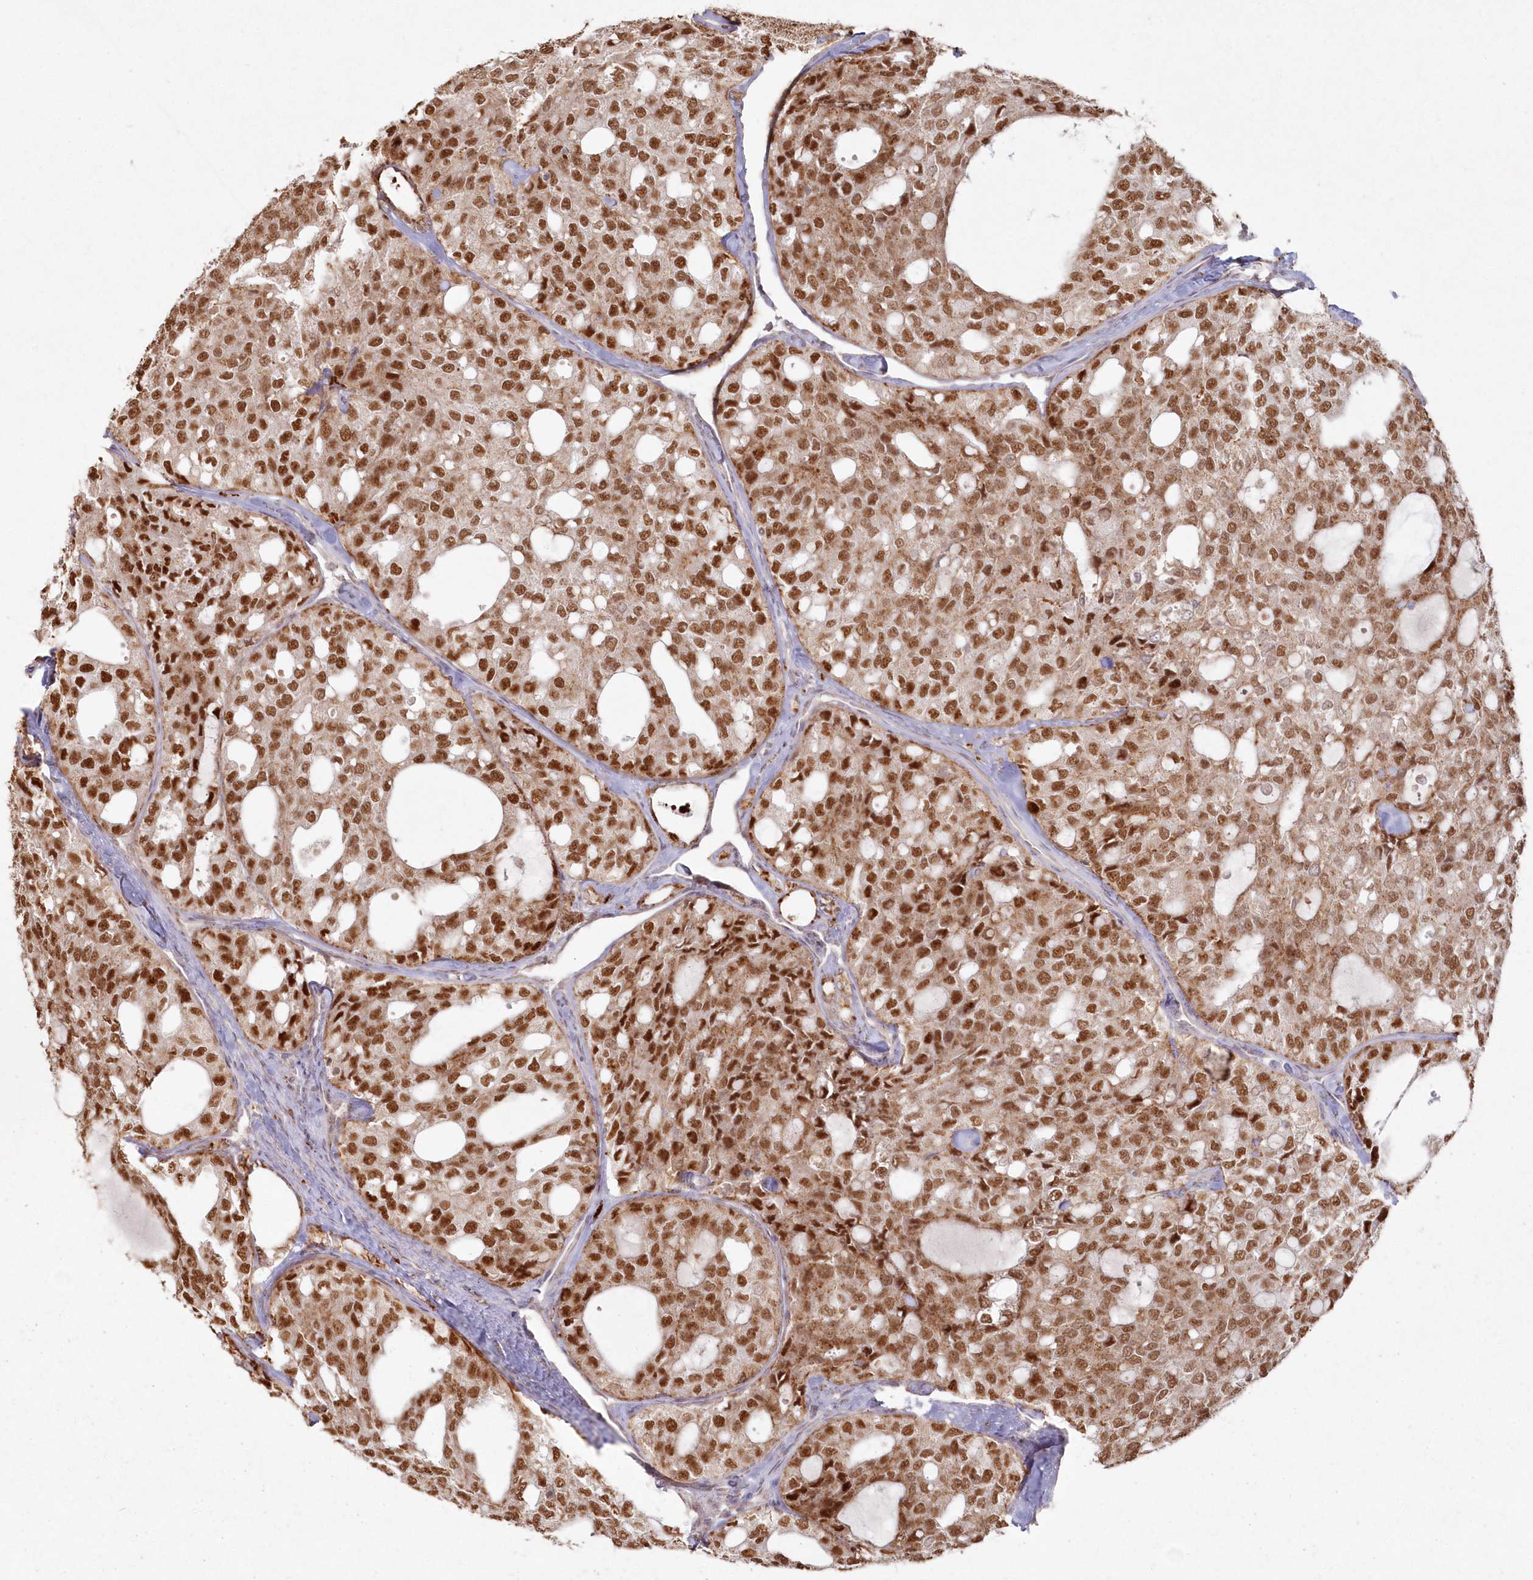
{"staining": {"intensity": "strong", "quantity": ">75%", "location": "cytoplasmic/membranous,nuclear"}, "tissue": "thyroid cancer", "cell_type": "Tumor cells", "image_type": "cancer", "snomed": [{"axis": "morphology", "description": "Follicular adenoma carcinoma, NOS"}, {"axis": "topography", "description": "Thyroid gland"}], "caption": "Follicular adenoma carcinoma (thyroid) stained with immunohistochemistry (IHC) displays strong cytoplasmic/membranous and nuclear expression in approximately >75% of tumor cells.", "gene": "ARSB", "patient": {"sex": "male", "age": 75}}